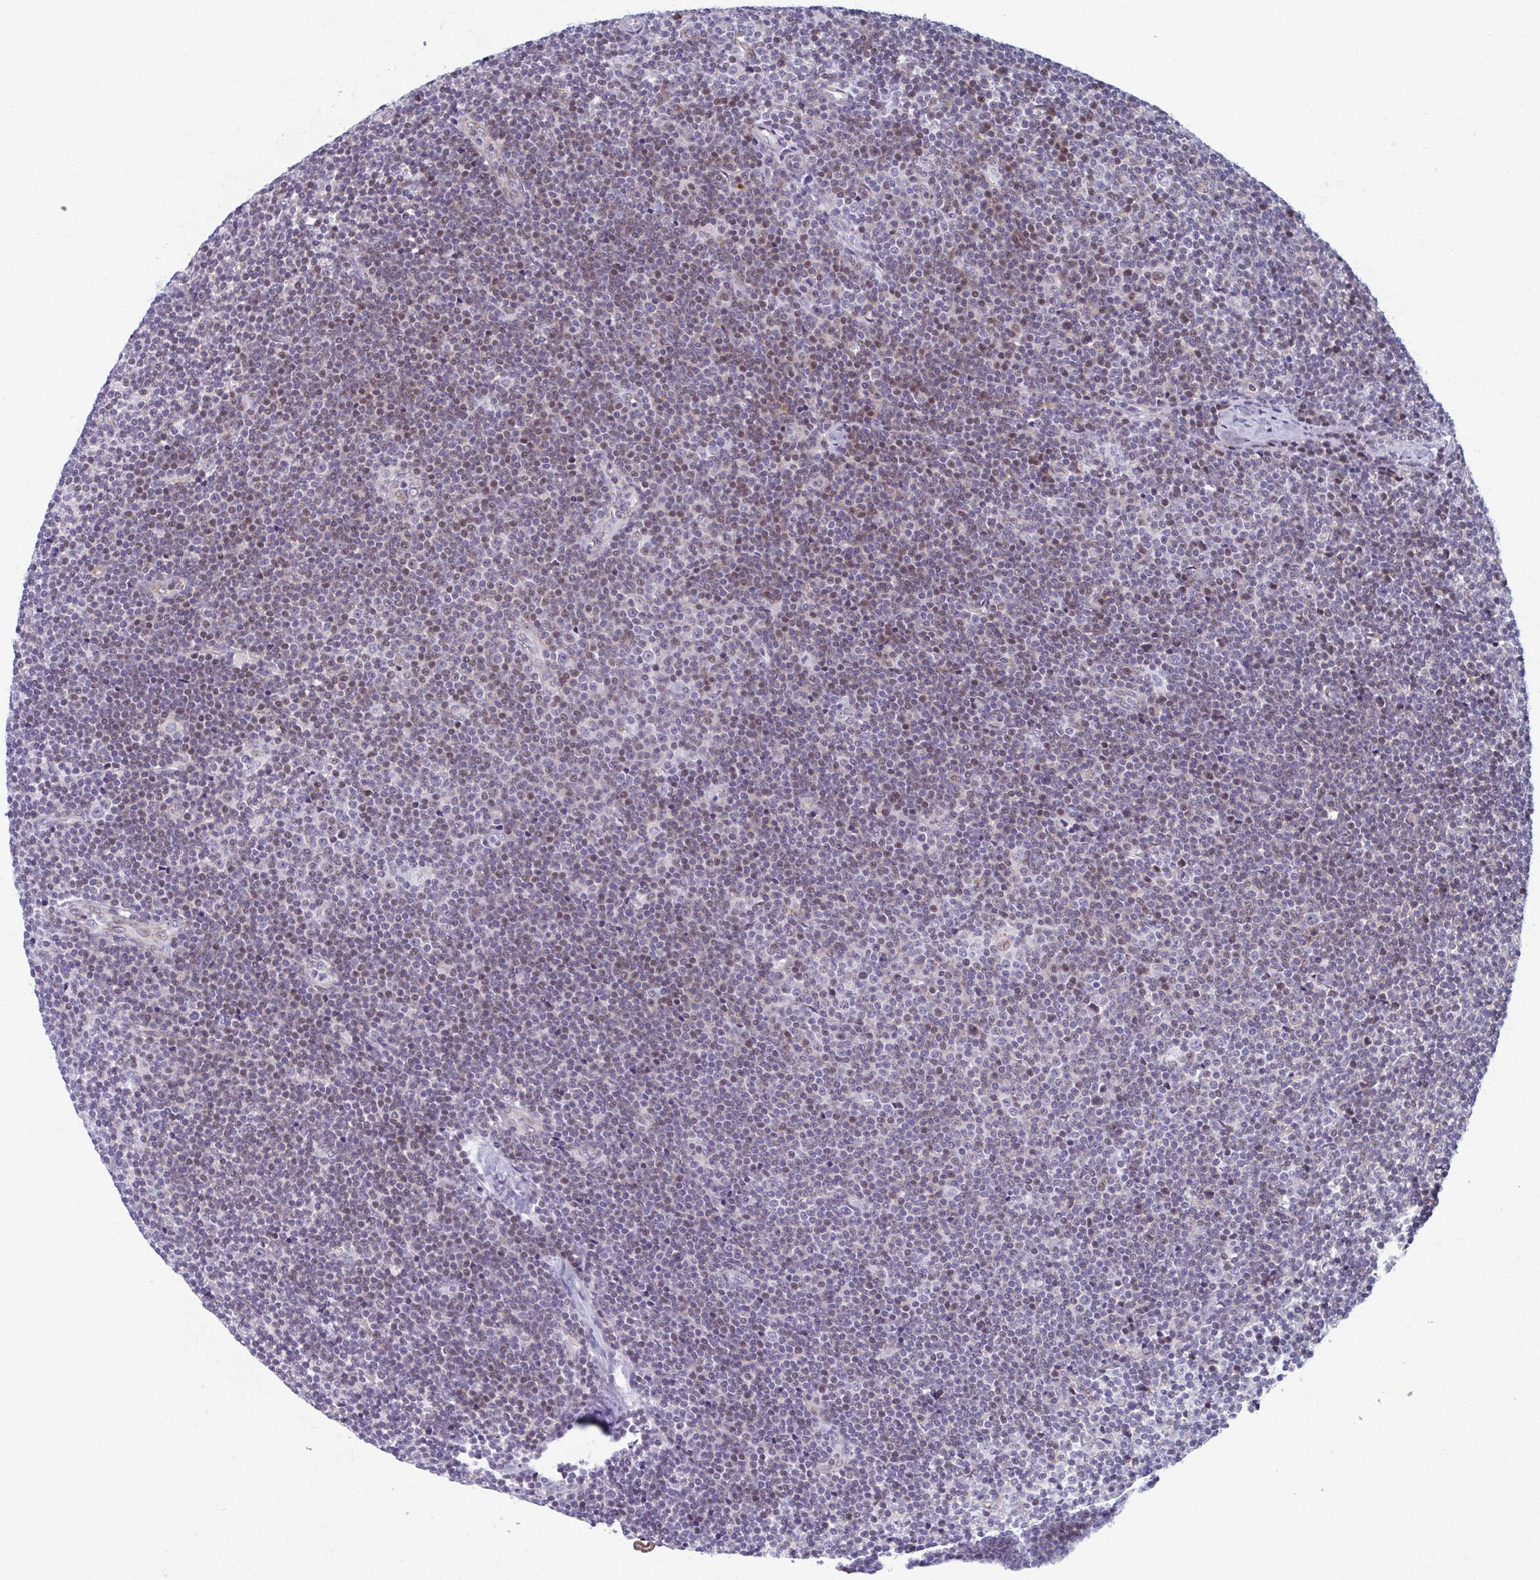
{"staining": {"intensity": "moderate", "quantity": "25%-75%", "location": "nuclear"}, "tissue": "lymphoma", "cell_type": "Tumor cells", "image_type": "cancer", "snomed": [{"axis": "morphology", "description": "Malignant lymphoma, non-Hodgkin's type, Low grade"}, {"axis": "topography", "description": "Lymph node"}], "caption": "Protein positivity by IHC demonstrates moderate nuclear positivity in approximately 25%-75% of tumor cells in malignant lymphoma, non-Hodgkin's type (low-grade).", "gene": "ABHD16B", "patient": {"sex": "male", "age": 48}}